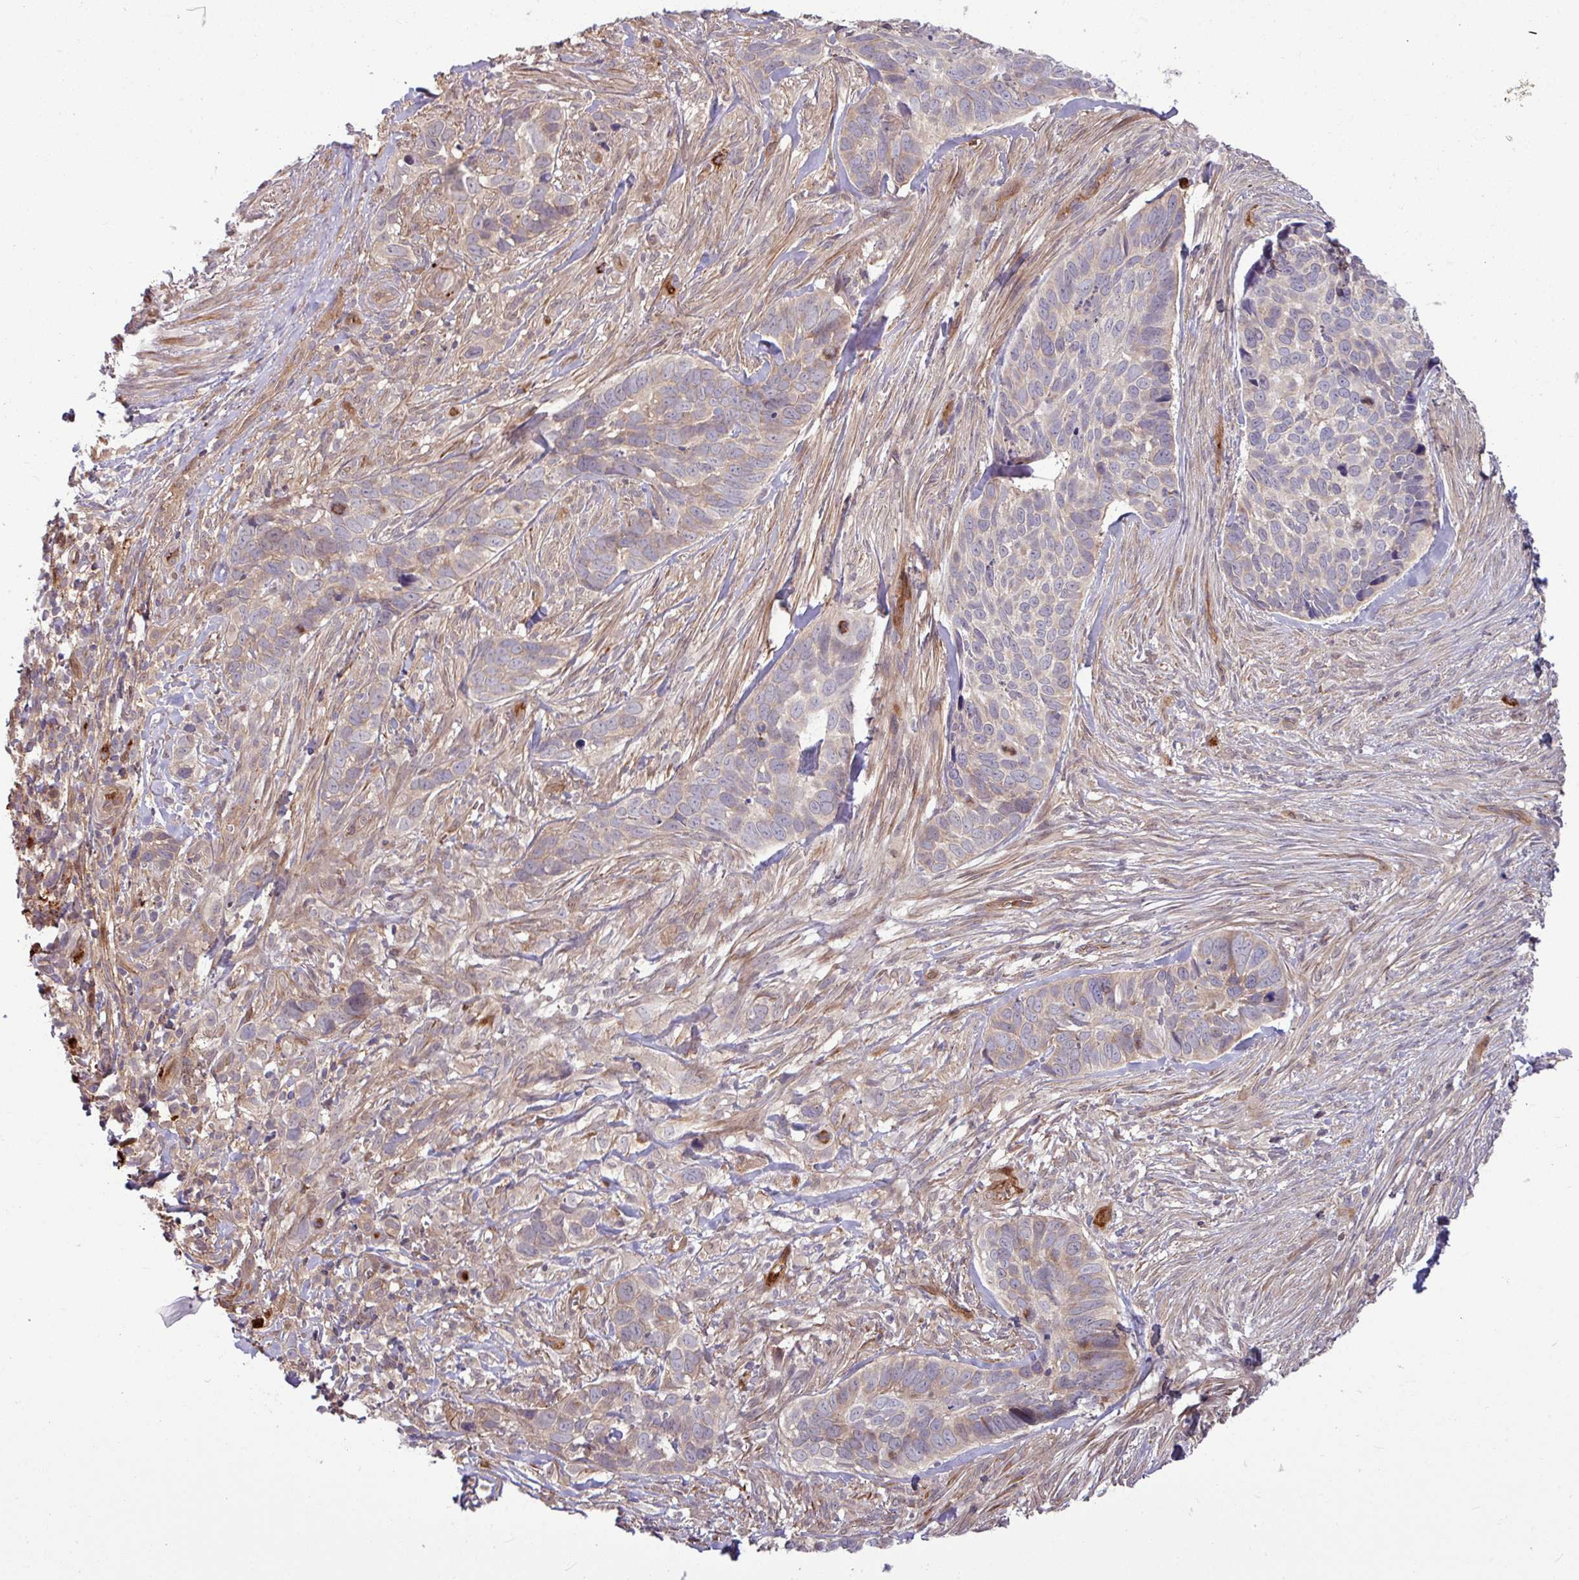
{"staining": {"intensity": "weak", "quantity": "25%-75%", "location": "cytoplasmic/membranous"}, "tissue": "skin cancer", "cell_type": "Tumor cells", "image_type": "cancer", "snomed": [{"axis": "morphology", "description": "Basal cell carcinoma"}, {"axis": "topography", "description": "Skin"}], "caption": "Protein staining by immunohistochemistry displays weak cytoplasmic/membranous staining in about 25%-75% of tumor cells in basal cell carcinoma (skin). (DAB = brown stain, brightfield microscopy at high magnification).", "gene": "B4GALNT4", "patient": {"sex": "female", "age": 82}}